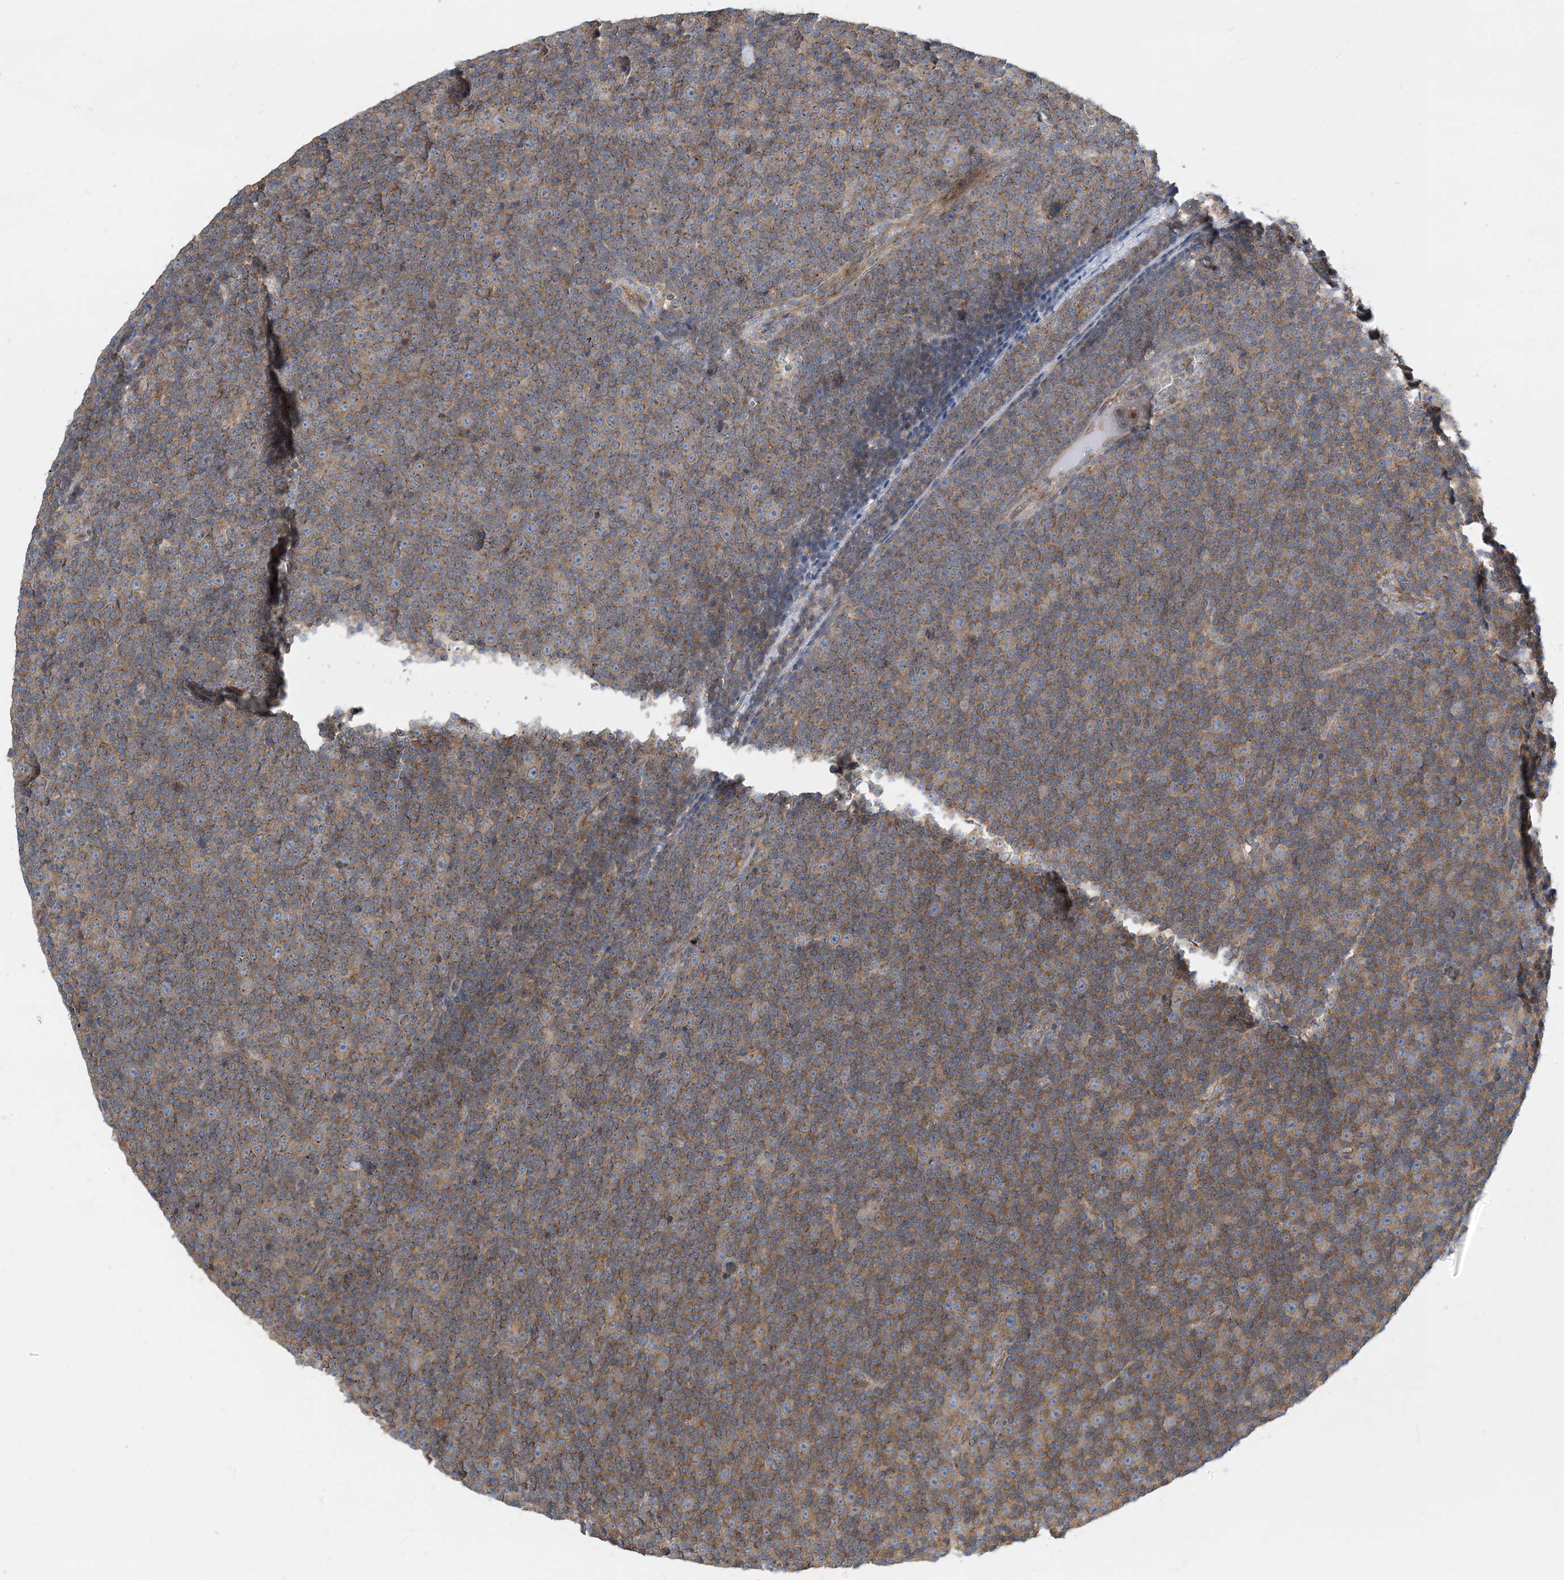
{"staining": {"intensity": "weak", "quantity": ">75%", "location": "cytoplasmic/membranous"}, "tissue": "lymphoma", "cell_type": "Tumor cells", "image_type": "cancer", "snomed": [{"axis": "morphology", "description": "Malignant lymphoma, non-Hodgkin's type, Low grade"}, {"axis": "topography", "description": "Lymph node"}], "caption": "A low amount of weak cytoplasmic/membranous staining is present in about >75% of tumor cells in lymphoma tissue. The staining was performed using DAB (3,3'-diaminobenzidine), with brown indicating positive protein expression. Nuclei are stained blue with hematoxylin.", "gene": "SIDT1", "patient": {"sex": "female", "age": 67}}